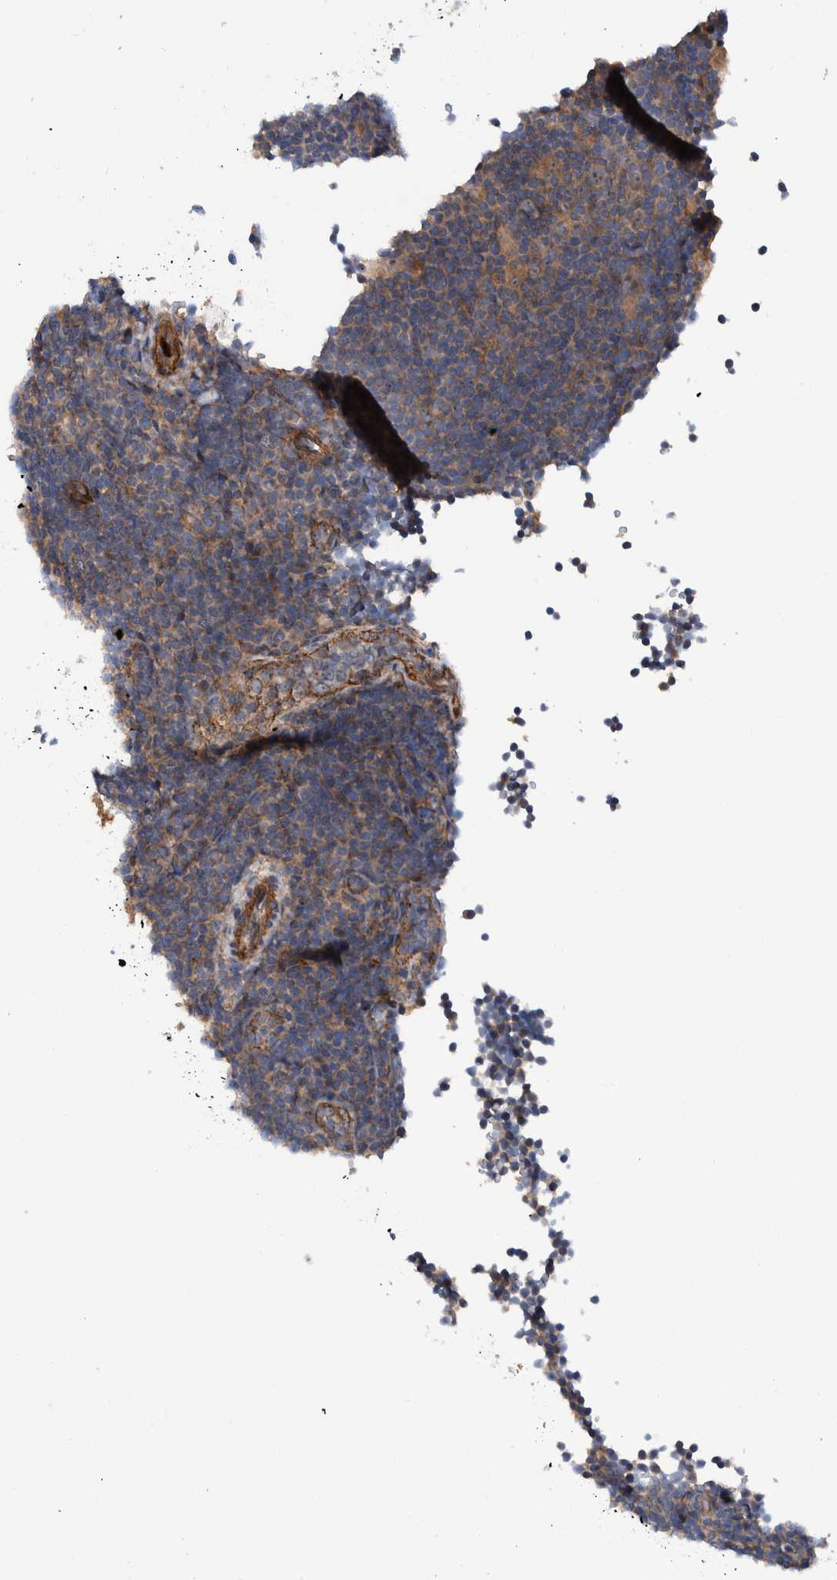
{"staining": {"intensity": "negative", "quantity": "none", "location": "none"}, "tissue": "lymphoma", "cell_type": "Tumor cells", "image_type": "cancer", "snomed": [{"axis": "morphology", "description": "Hodgkin's disease, NOS"}, {"axis": "topography", "description": "Lymph node"}], "caption": "Immunohistochemistry (IHC) of human lymphoma reveals no expression in tumor cells. Brightfield microscopy of immunohistochemistry stained with DAB (3,3'-diaminobenzidine) (brown) and hematoxylin (blue), captured at high magnification.", "gene": "SLC25A10", "patient": {"sex": "female", "age": 57}}